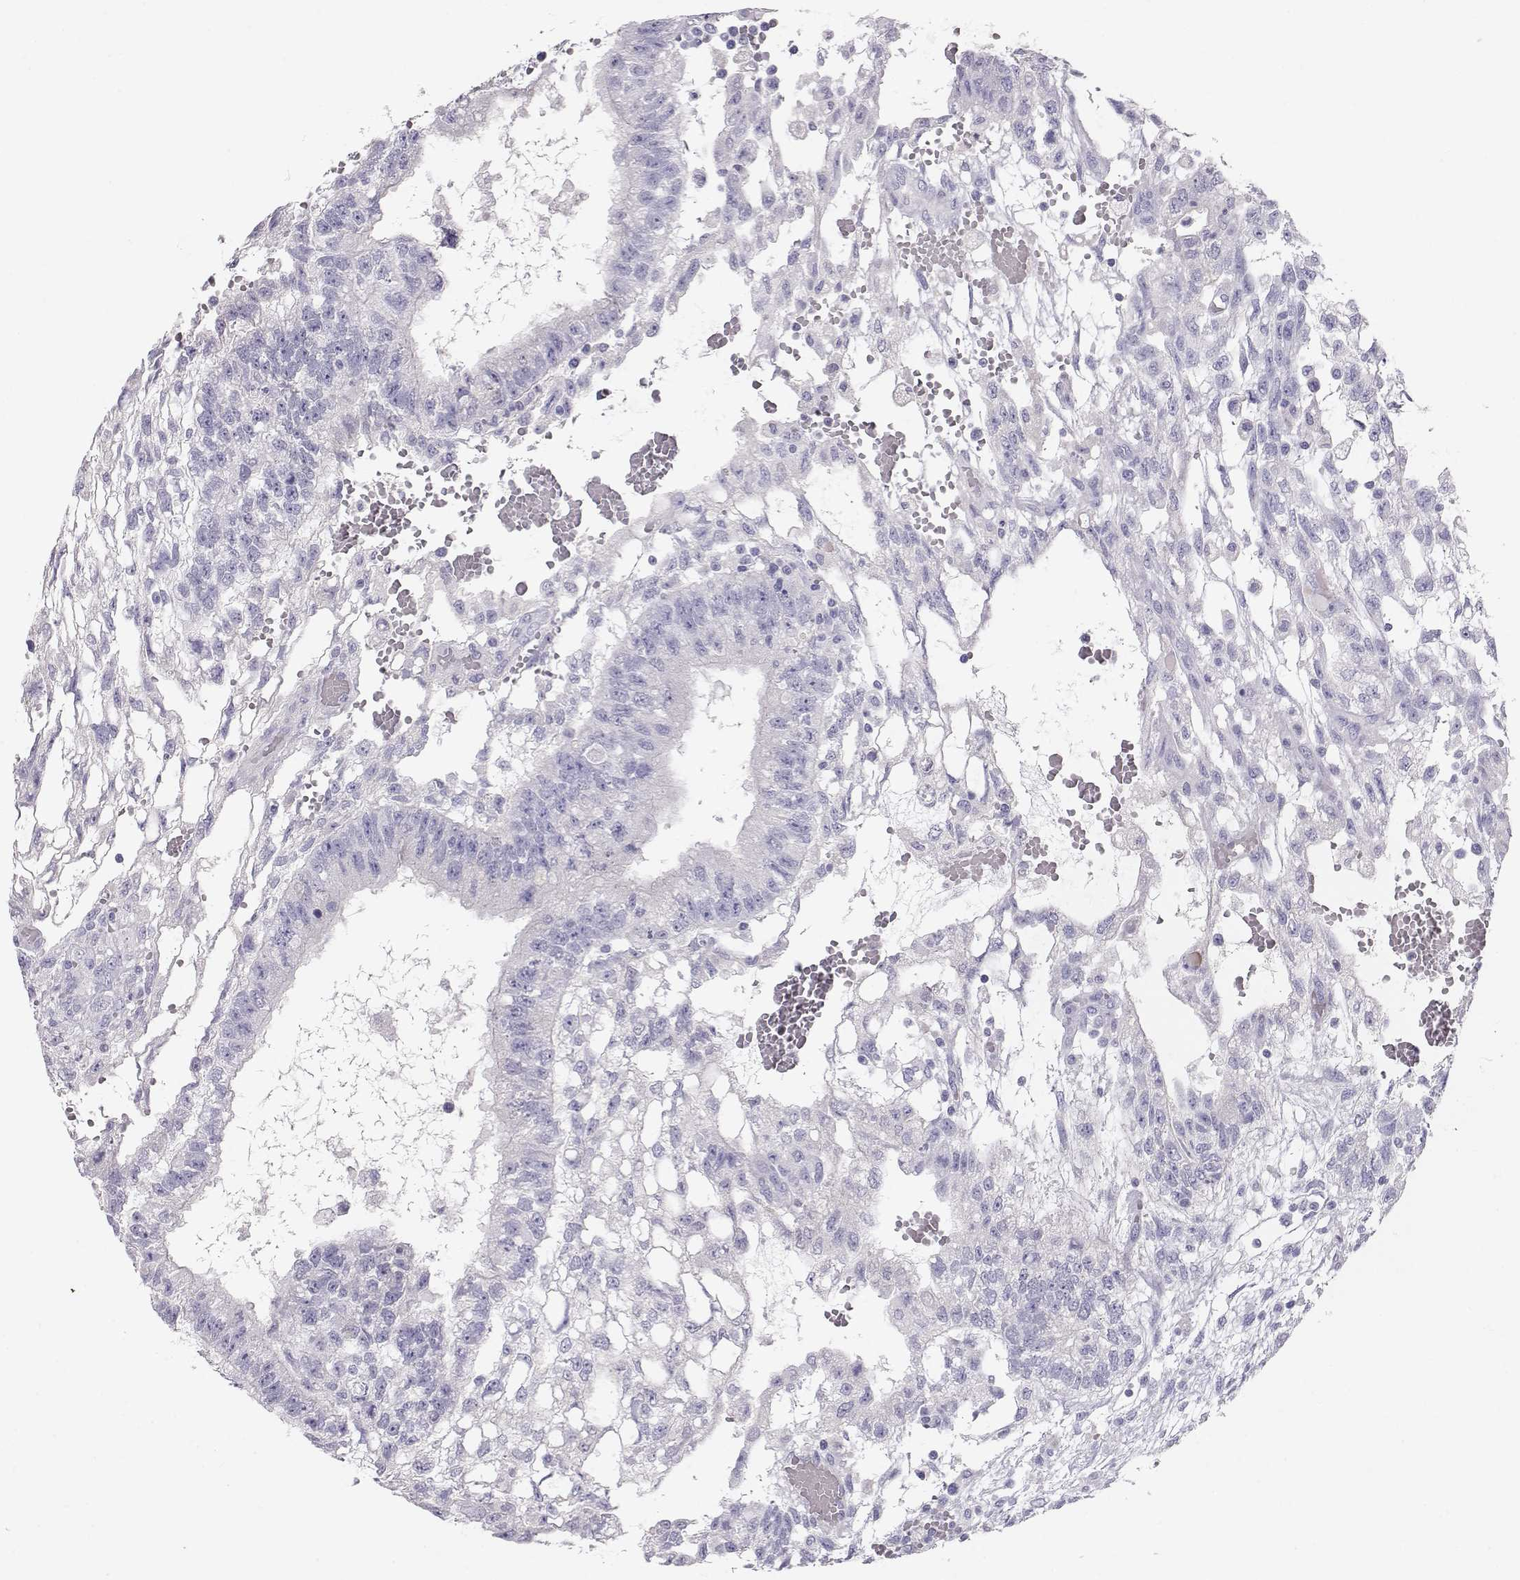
{"staining": {"intensity": "negative", "quantity": "none", "location": "none"}, "tissue": "testis cancer", "cell_type": "Tumor cells", "image_type": "cancer", "snomed": [{"axis": "morphology", "description": "Carcinoma, Embryonal, NOS"}, {"axis": "topography", "description": "Testis"}], "caption": "IHC photomicrograph of neoplastic tissue: human embryonal carcinoma (testis) stained with DAB exhibits no significant protein positivity in tumor cells.", "gene": "GPR26", "patient": {"sex": "male", "age": 32}}